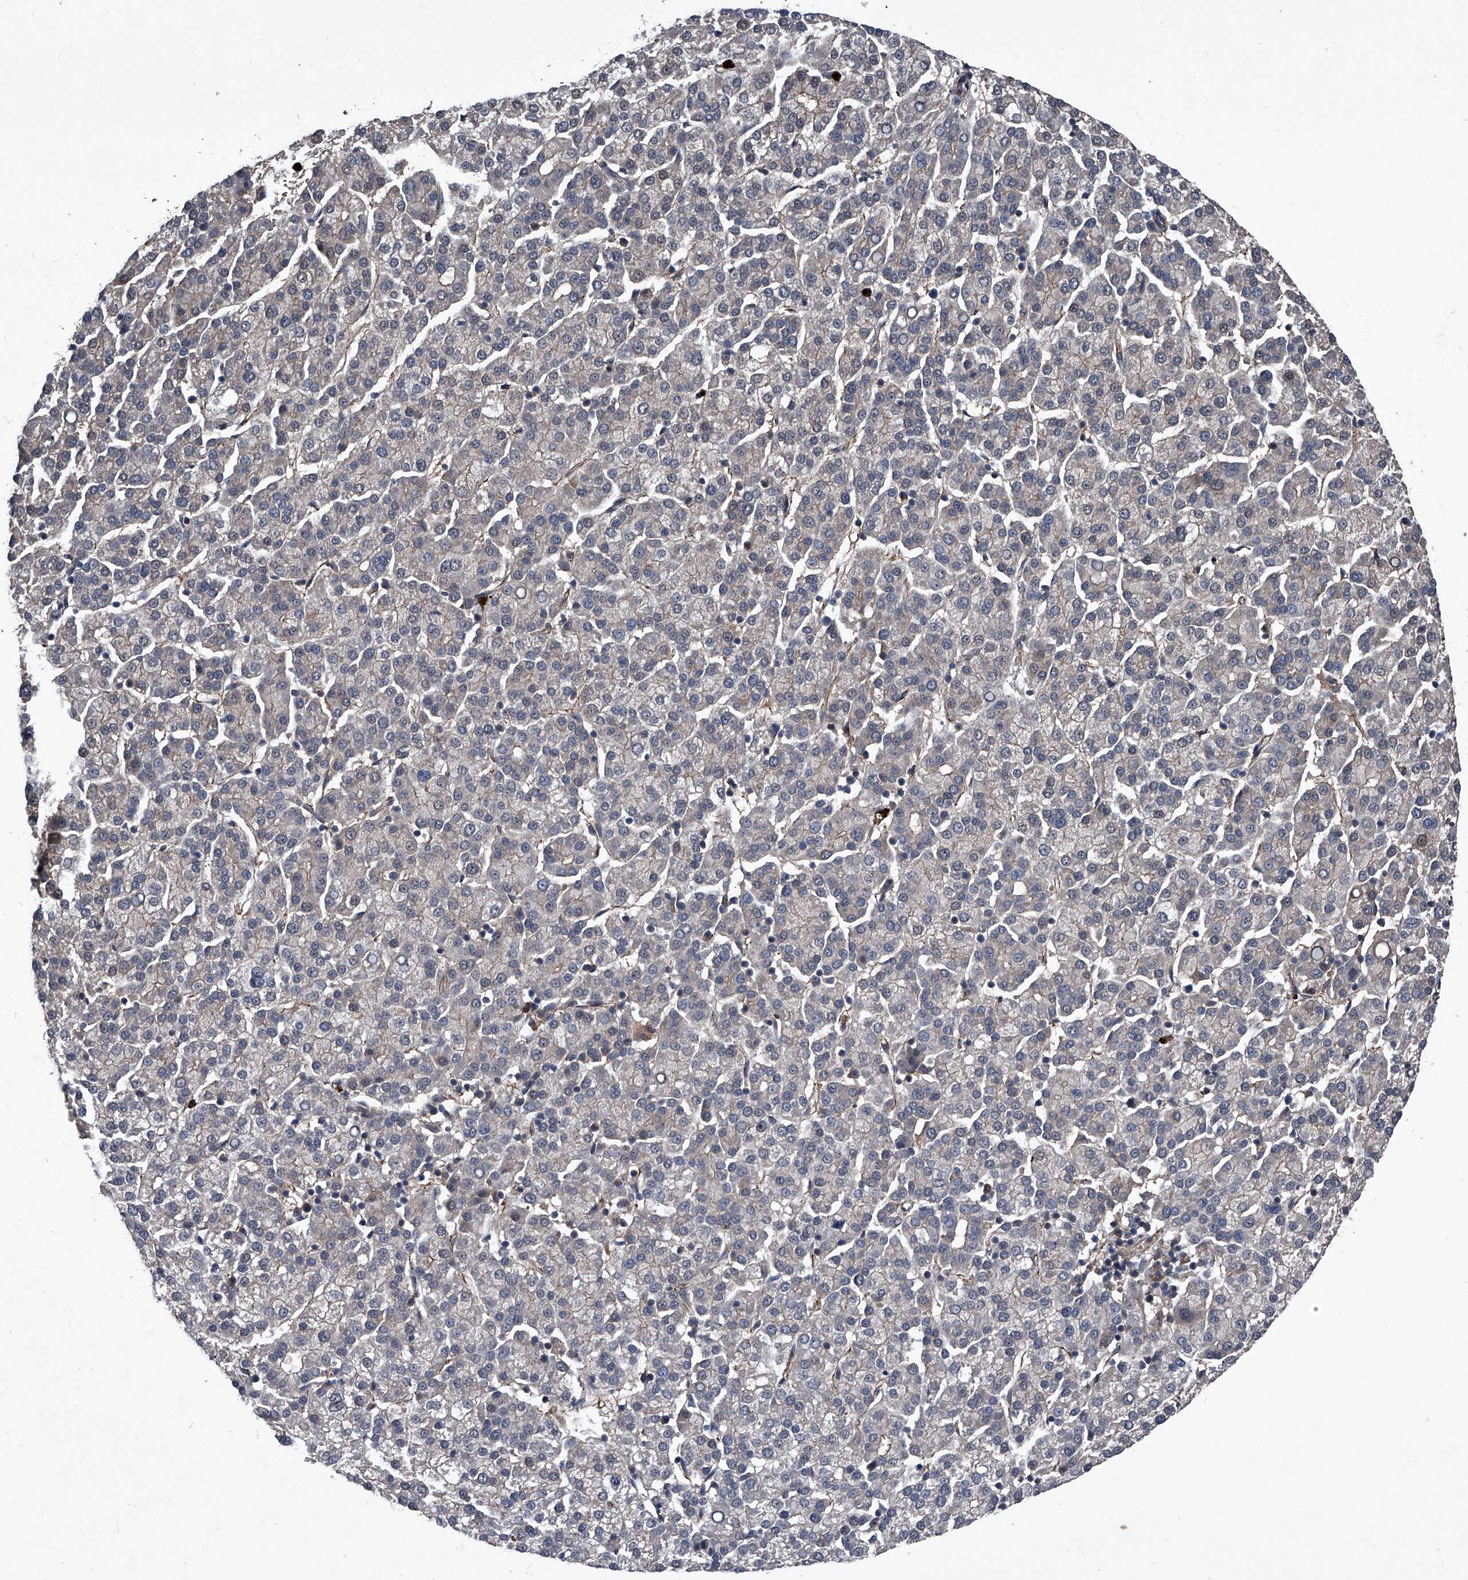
{"staining": {"intensity": "weak", "quantity": "<25%", "location": "cytoplasmic/membranous"}, "tissue": "liver cancer", "cell_type": "Tumor cells", "image_type": "cancer", "snomed": [{"axis": "morphology", "description": "Carcinoma, Hepatocellular, NOS"}, {"axis": "topography", "description": "Liver"}], "caption": "The image displays no staining of tumor cells in liver cancer (hepatocellular carcinoma). (DAB immunohistochemistry (IHC) with hematoxylin counter stain).", "gene": "MAPKAP1", "patient": {"sex": "female", "age": 58}}